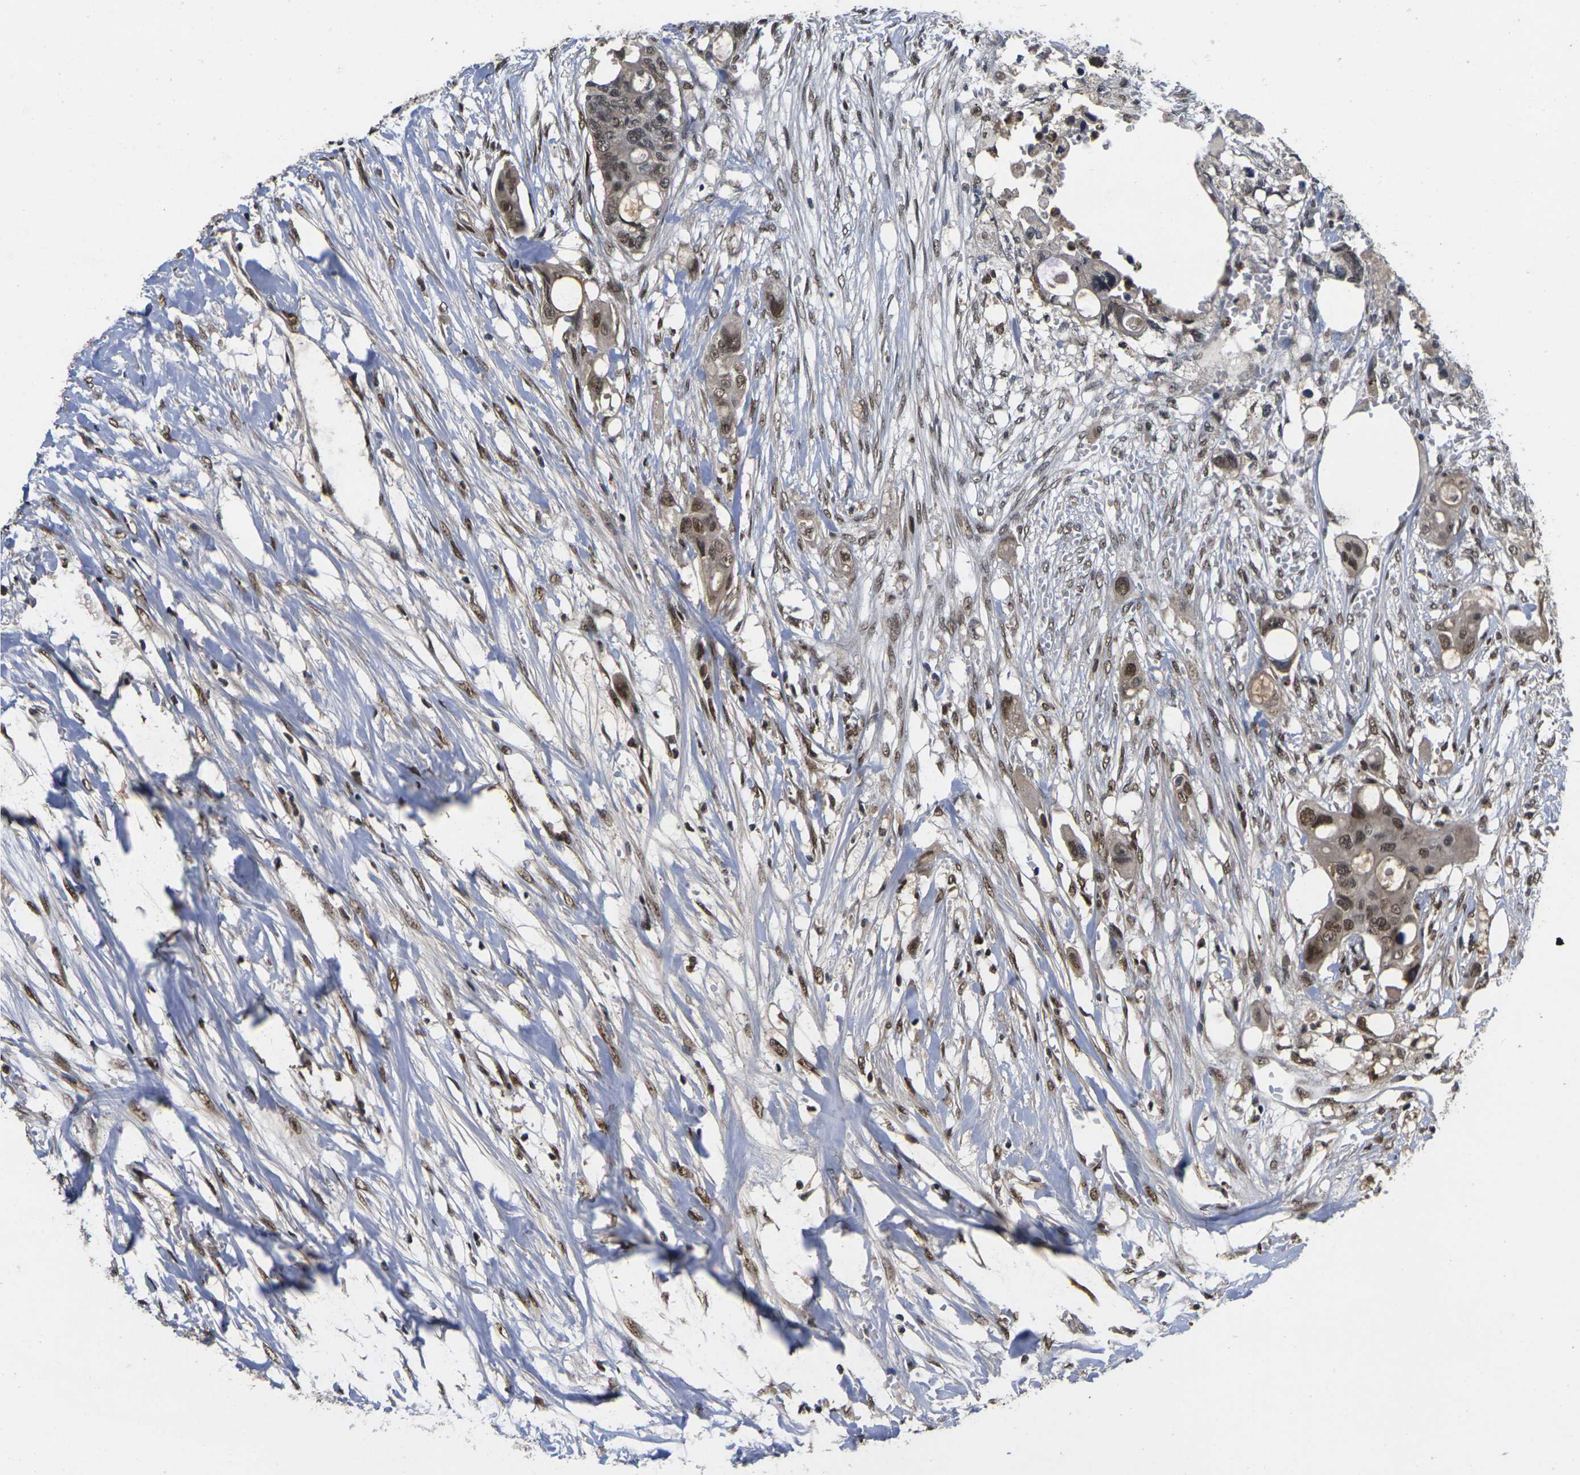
{"staining": {"intensity": "moderate", "quantity": ">75%", "location": "nuclear"}, "tissue": "colorectal cancer", "cell_type": "Tumor cells", "image_type": "cancer", "snomed": [{"axis": "morphology", "description": "Adenocarcinoma, NOS"}, {"axis": "topography", "description": "Colon"}], "caption": "DAB (3,3'-diaminobenzidine) immunohistochemical staining of colorectal cancer shows moderate nuclear protein expression in approximately >75% of tumor cells. Nuclei are stained in blue.", "gene": "GTF2E1", "patient": {"sex": "female", "age": 57}}